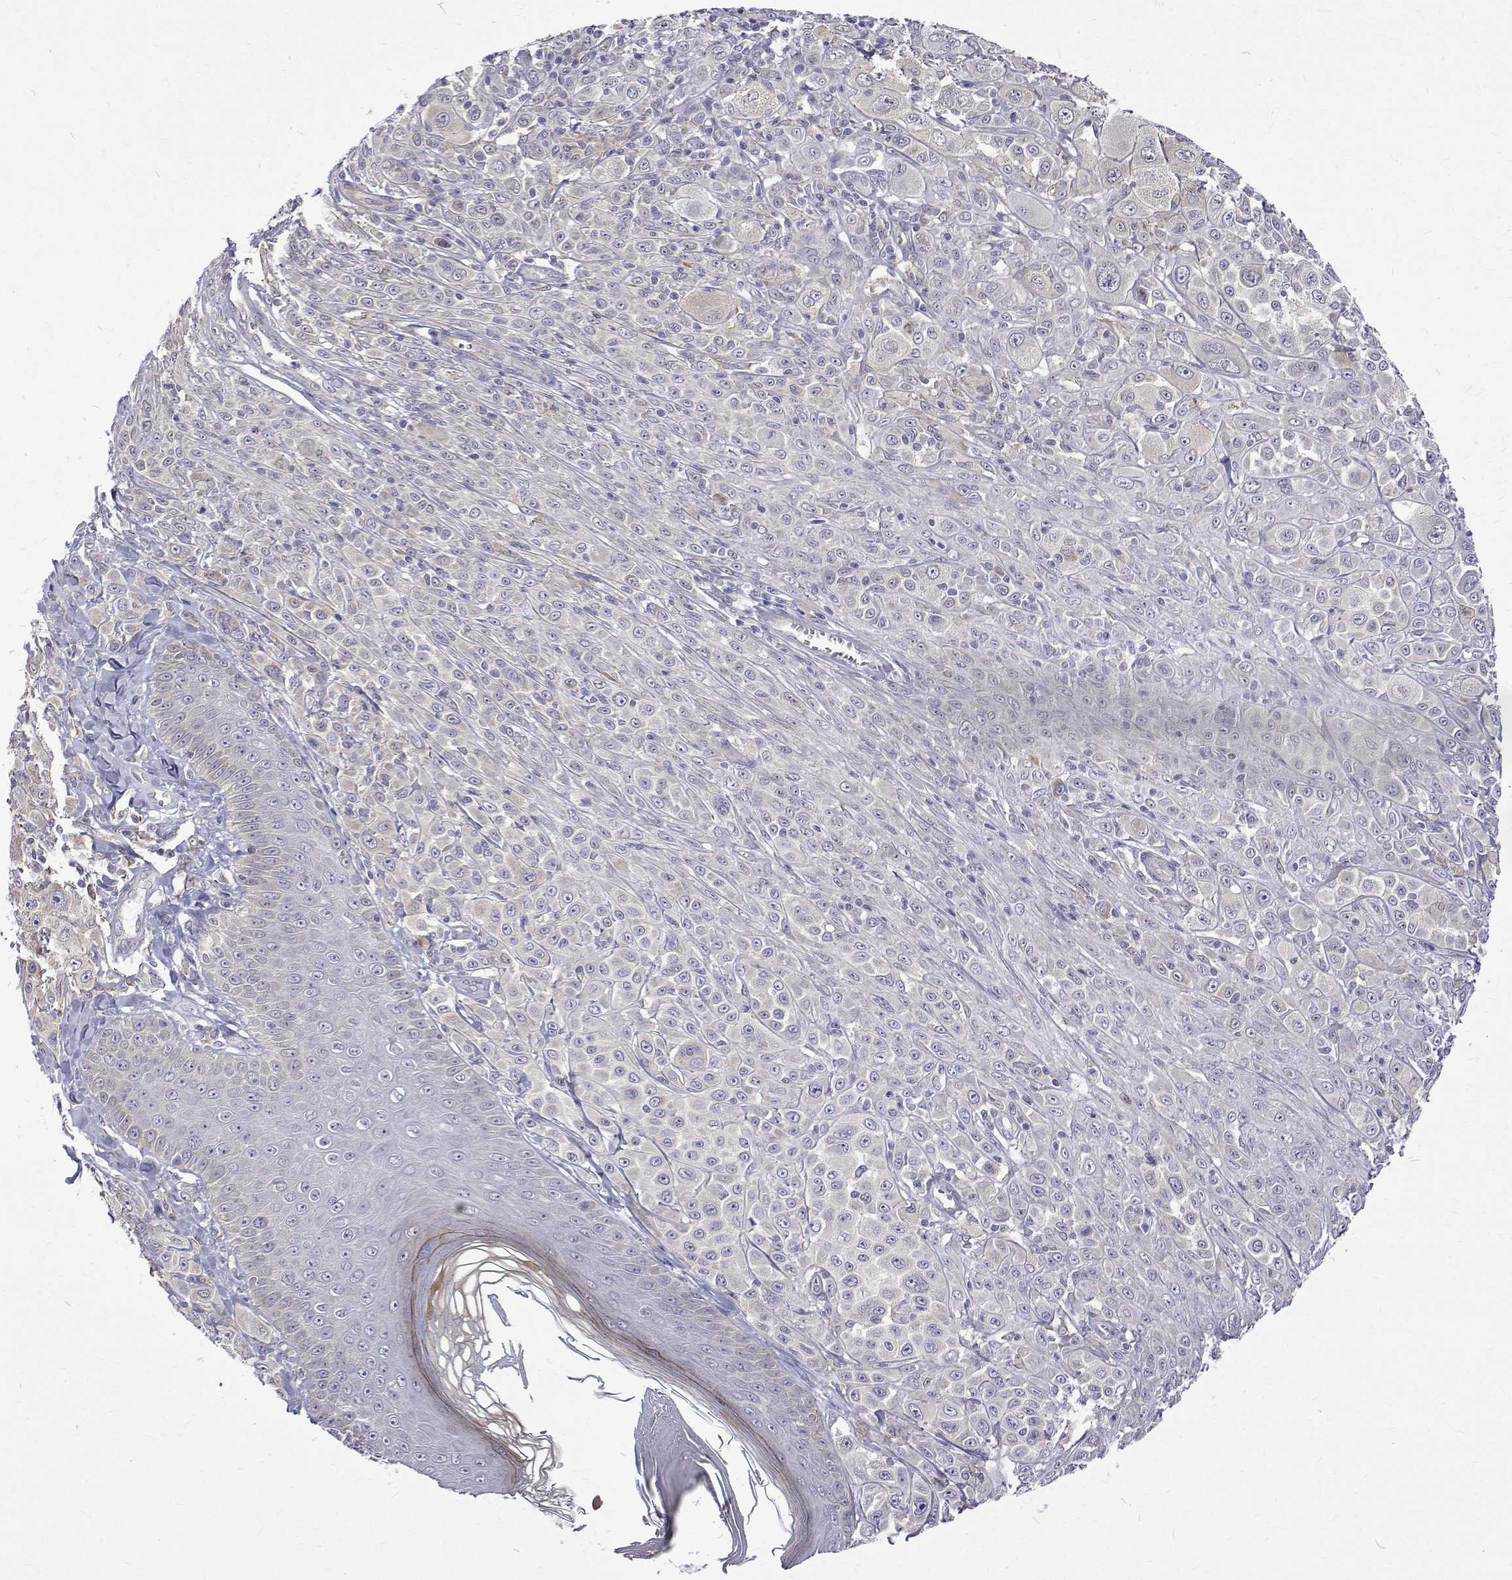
{"staining": {"intensity": "negative", "quantity": "none", "location": "none"}, "tissue": "melanoma", "cell_type": "Tumor cells", "image_type": "cancer", "snomed": [{"axis": "morphology", "description": "Malignant melanoma, NOS"}, {"axis": "topography", "description": "Skin"}], "caption": "DAB (3,3'-diaminobenzidine) immunohistochemical staining of malignant melanoma shows no significant expression in tumor cells.", "gene": "PADI1", "patient": {"sex": "male", "age": 67}}